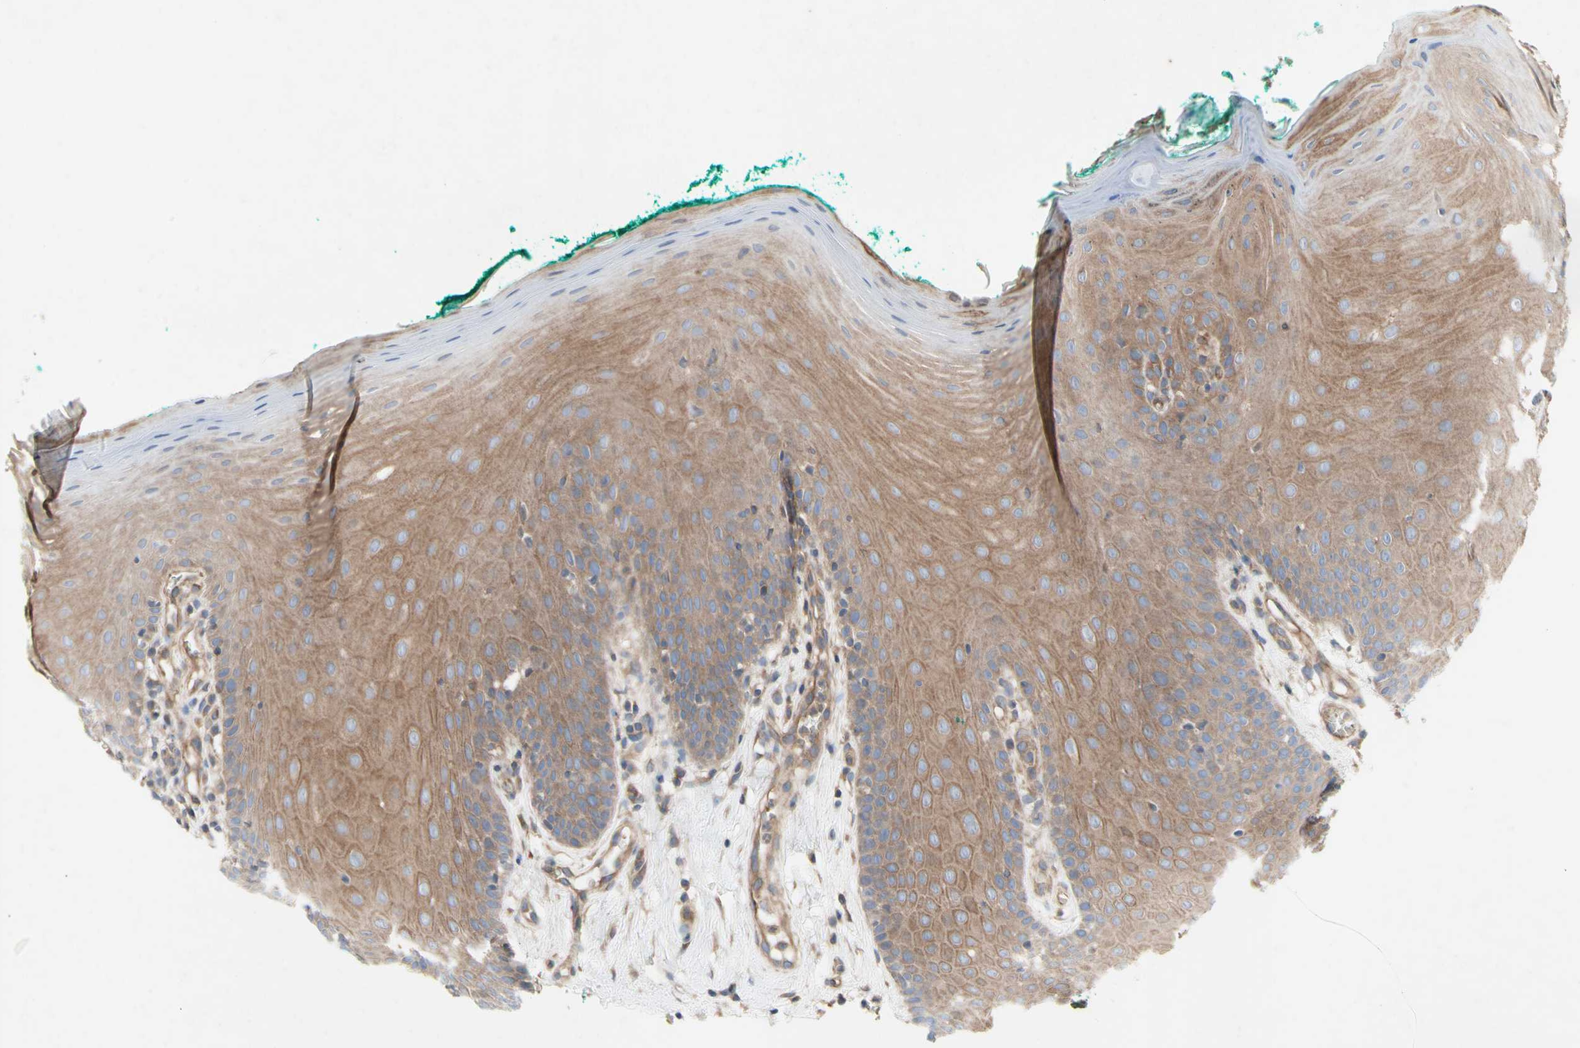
{"staining": {"intensity": "weak", "quantity": ">75%", "location": "cytoplasmic/membranous"}, "tissue": "oral mucosa", "cell_type": "Squamous epithelial cells", "image_type": "normal", "snomed": [{"axis": "morphology", "description": "Normal tissue, NOS"}, {"axis": "topography", "description": "Skeletal muscle"}, {"axis": "topography", "description": "Oral tissue"}], "caption": "Human oral mucosa stained for a protein (brown) shows weak cytoplasmic/membranous positive expression in approximately >75% of squamous epithelial cells.", "gene": "KLC1", "patient": {"sex": "male", "age": 58}}